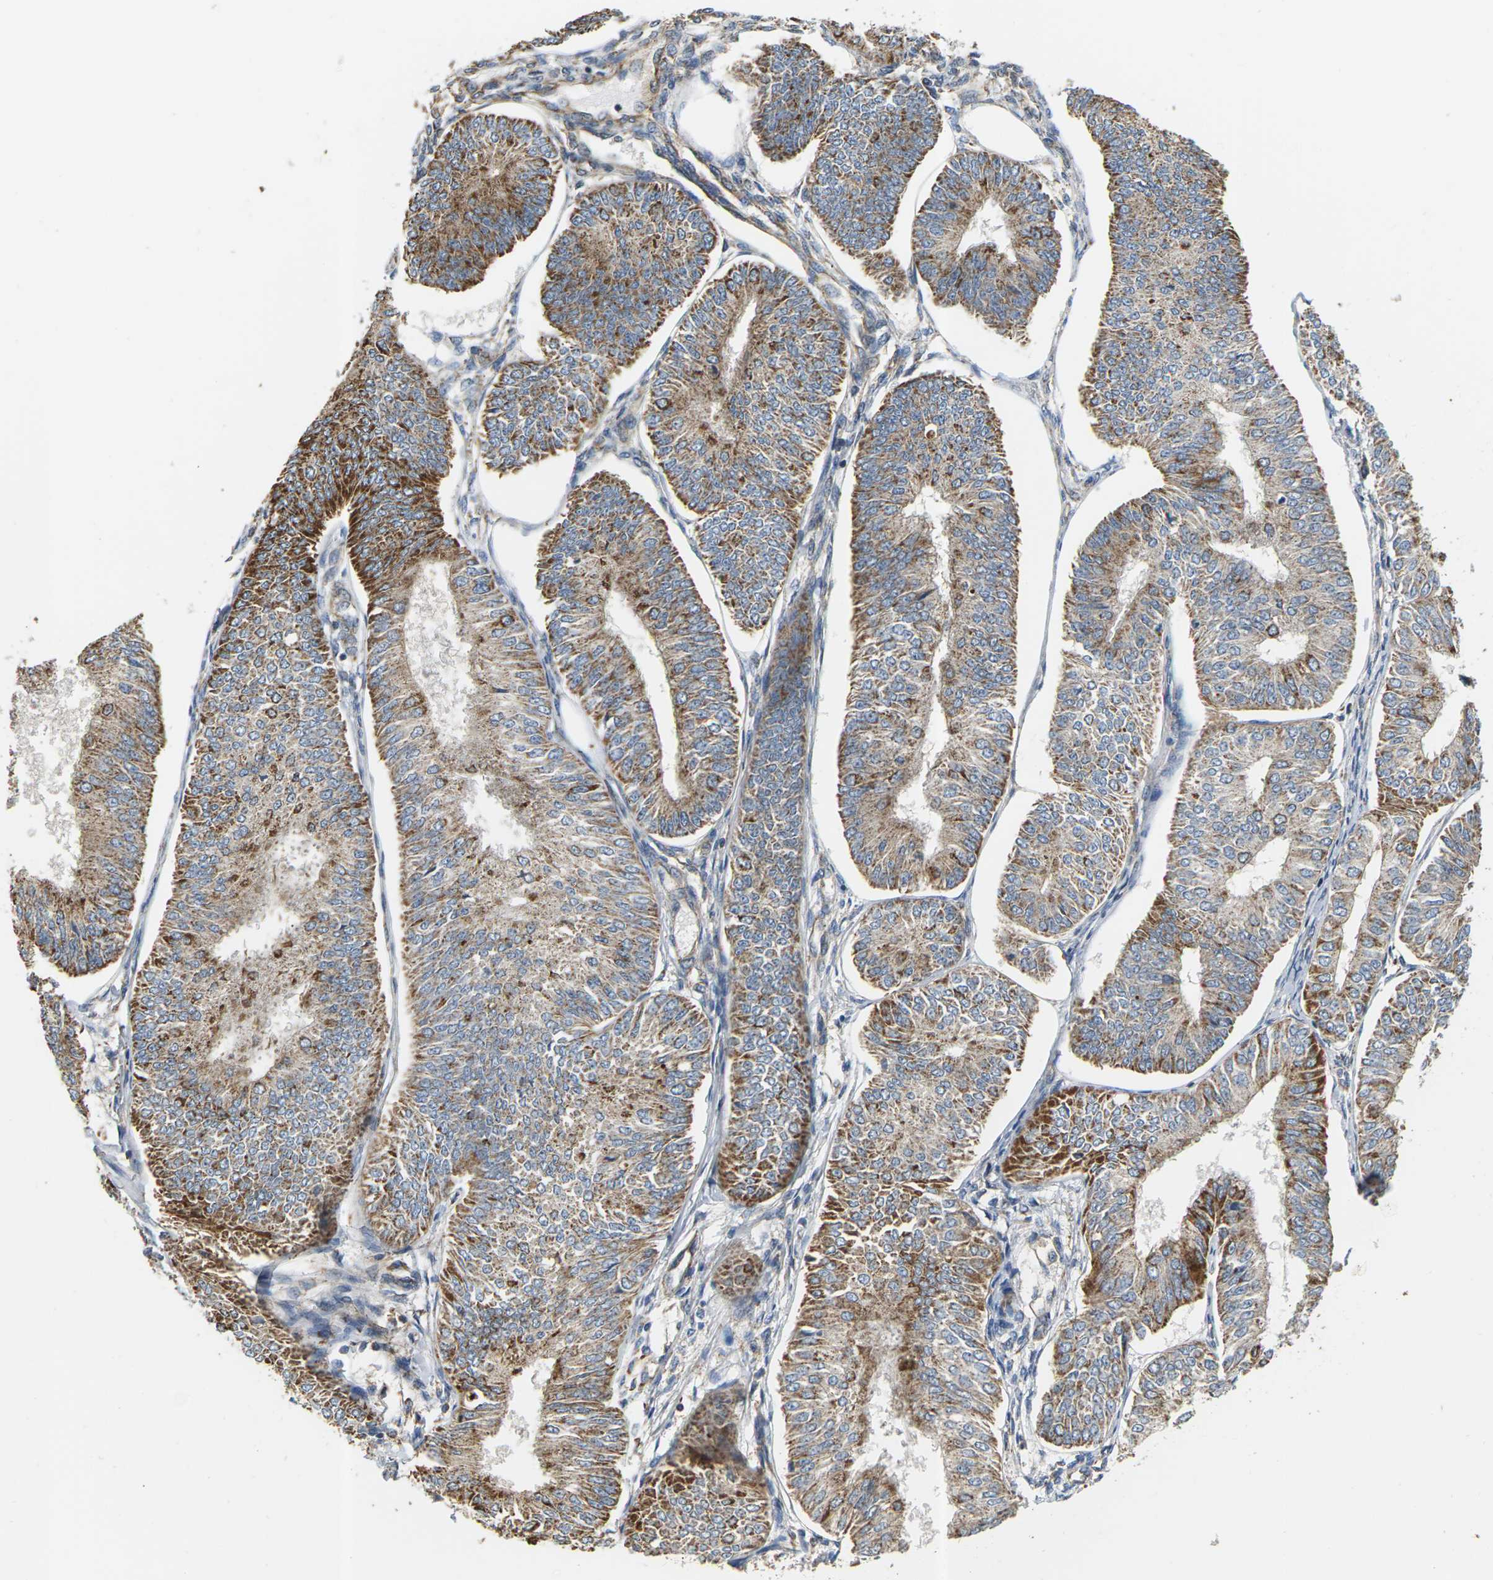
{"staining": {"intensity": "moderate", "quantity": ">75%", "location": "cytoplasmic/membranous"}, "tissue": "endometrial cancer", "cell_type": "Tumor cells", "image_type": "cancer", "snomed": [{"axis": "morphology", "description": "Adenocarcinoma, NOS"}, {"axis": "topography", "description": "Endometrium"}], "caption": "IHC photomicrograph of neoplastic tissue: human endometrial cancer stained using immunohistochemistry reveals medium levels of moderate protein expression localized specifically in the cytoplasmic/membranous of tumor cells, appearing as a cytoplasmic/membranous brown color.", "gene": "PCDHB4", "patient": {"sex": "female", "age": 58}}